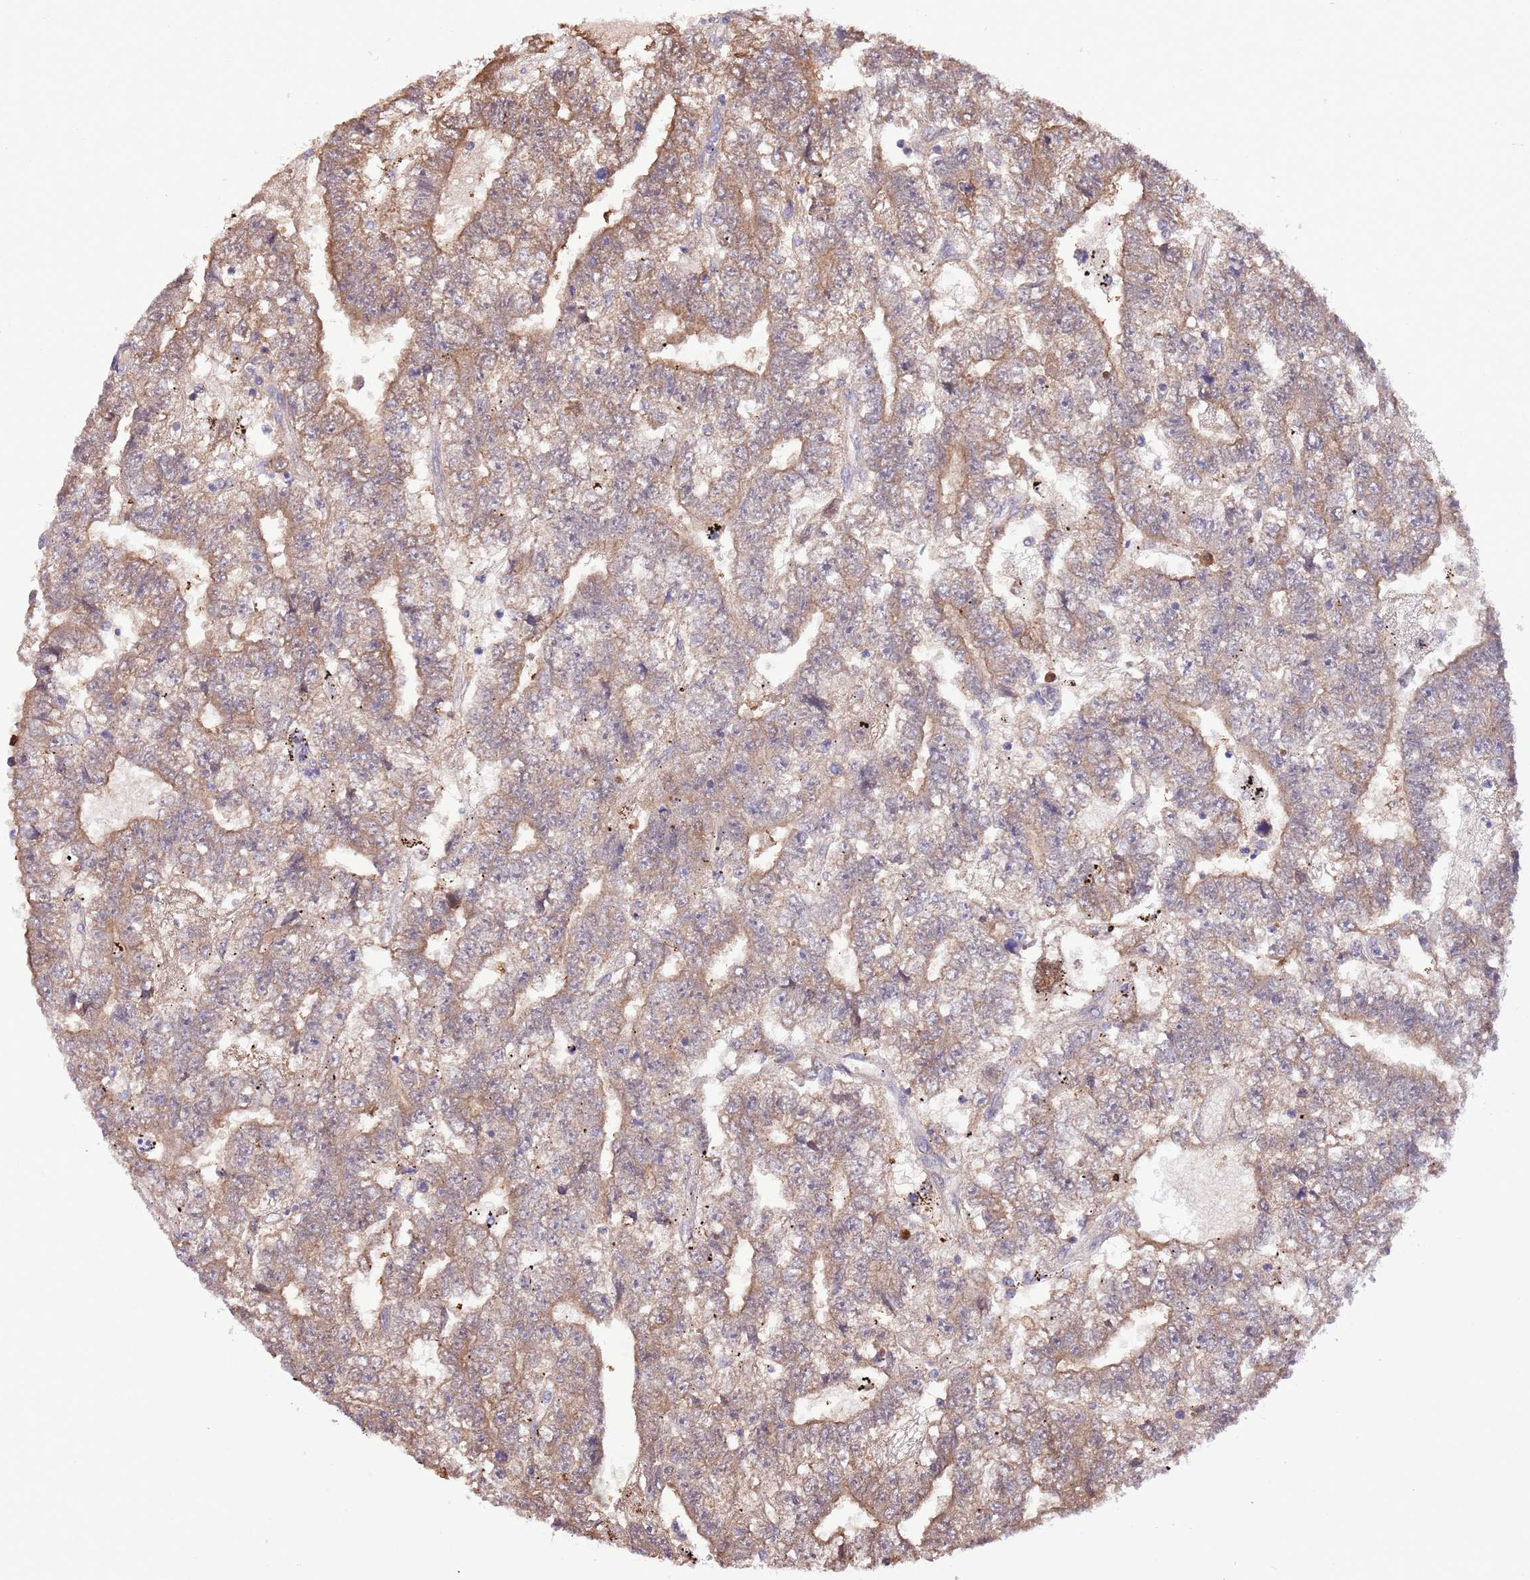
{"staining": {"intensity": "moderate", "quantity": ">75%", "location": "cytoplasmic/membranous"}, "tissue": "testis cancer", "cell_type": "Tumor cells", "image_type": "cancer", "snomed": [{"axis": "morphology", "description": "Carcinoma, Embryonal, NOS"}, {"axis": "topography", "description": "Testis"}], "caption": "An IHC photomicrograph of tumor tissue is shown. Protein staining in brown labels moderate cytoplasmic/membranous positivity in testis embryonal carcinoma within tumor cells.", "gene": "PRR32", "patient": {"sex": "male", "age": 25}}